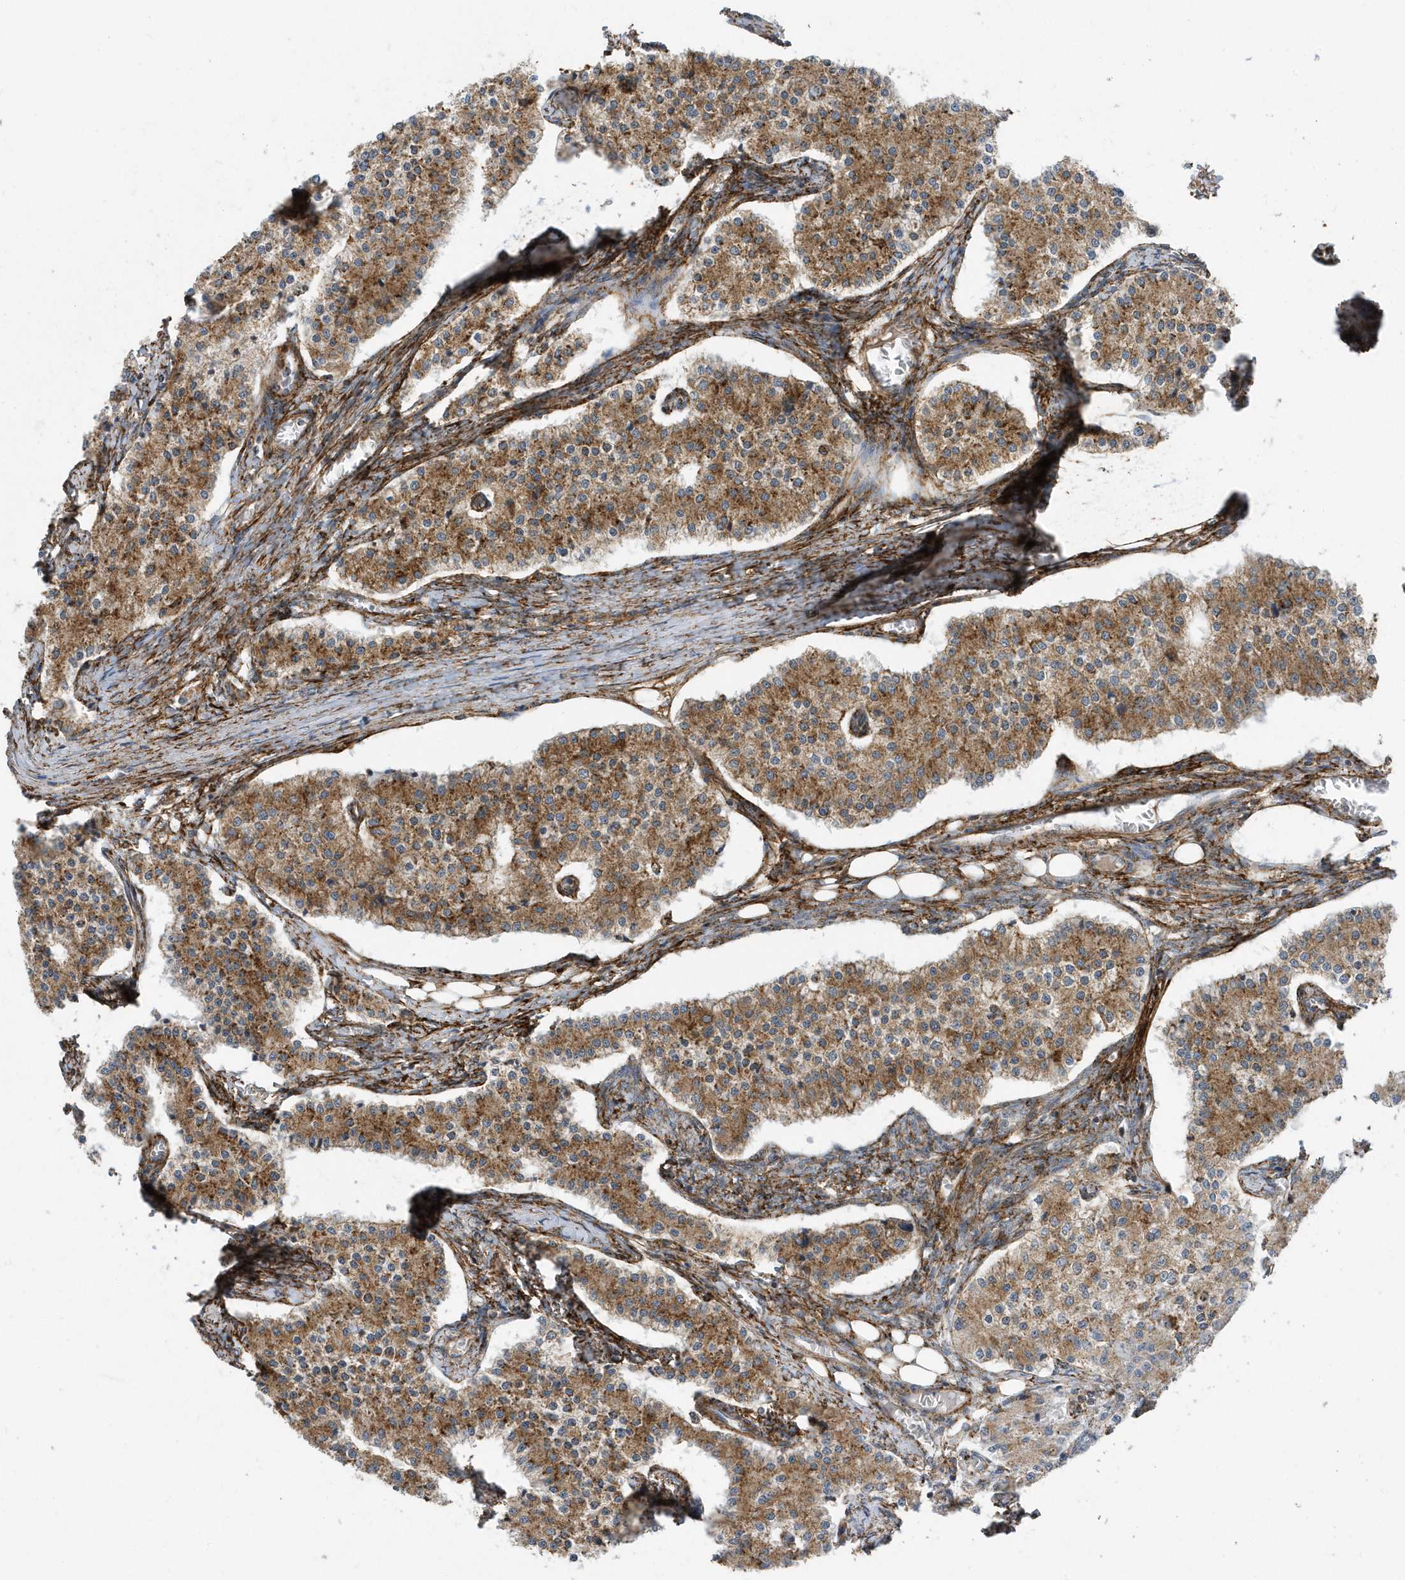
{"staining": {"intensity": "moderate", "quantity": ">75%", "location": "cytoplasmic/membranous"}, "tissue": "carcinoid", "cell_type": "Tumor cells", "image_type": "cancer", "snomed": [{"axis": "morphology", "description": "Carcinoid, malignant, NOS"}, {"axis": "topography", "description": "Colon"}], "caption": "Malignant carcinoid stained for a protein exhibits moderate cytoplasmic/membranous positivity in tumor cells.", "gene": "HRH4", "patient": {"sex": "female", "age": 52}}